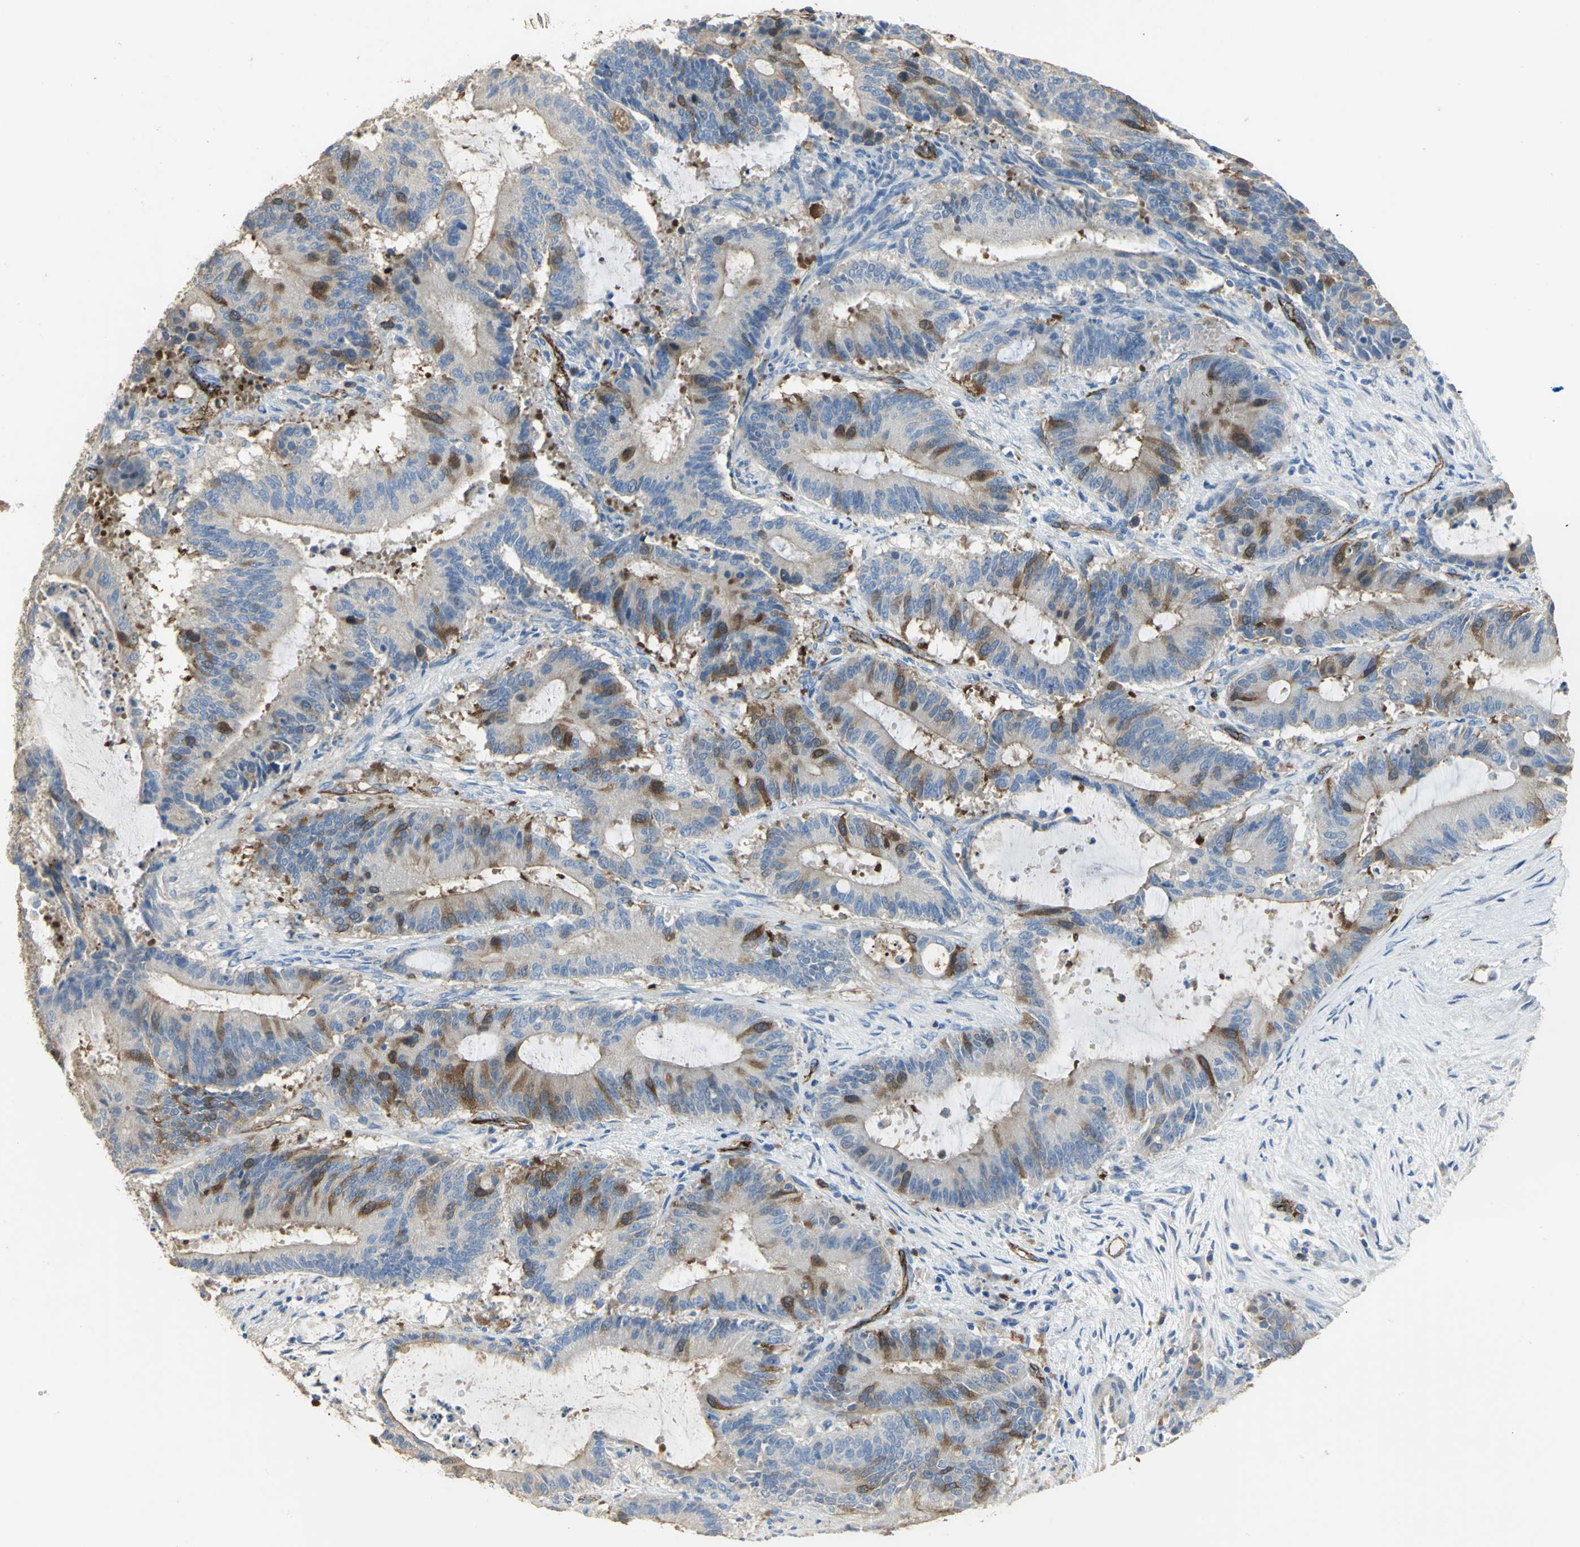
{"staining": {"intensity": "strong", "quantity": "25%-75%", "location": "cytoplasmic/membranous"}, "tissue": "liver cancer", "cell_type": "Tumor cells", "image_type": "cancer", "snomed": [{"axis": "morphology", "description": "Cholangiocarcinoma"}, {"axis": "topography", "description": "Liver"}], "caption": "The immunohistochemical stain highlights strong cytoplasmic/membranous expression in tumor cells of liver cancer tissue.", "gene": "DLGAP5", "patient": {"sex": "female", "age": 73}}